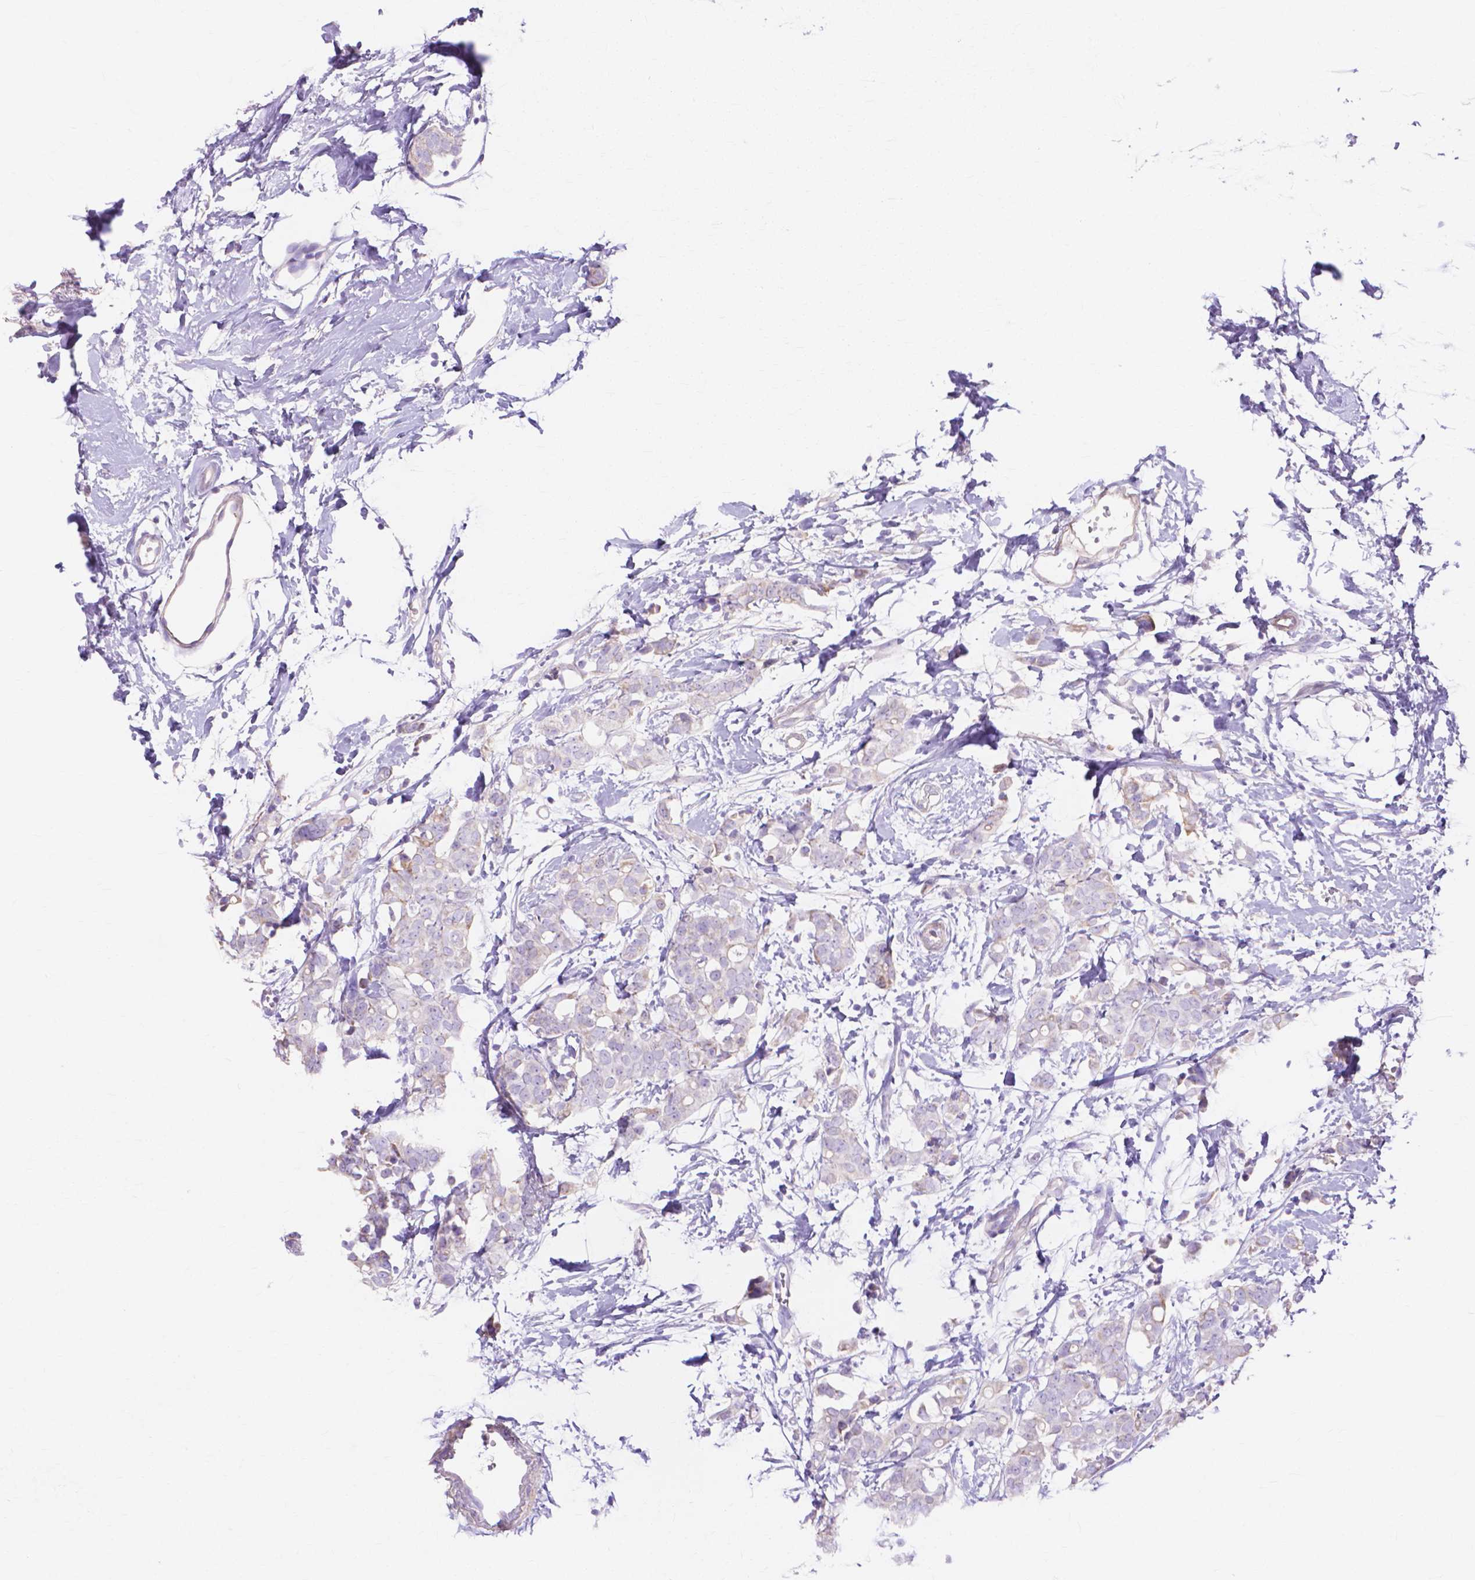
{"staining": {"intensity": "negative", "quantity": "none", "location": "none"}, "tissue": "breast cancer", "cell_type": "Tumor cells", "image_type": "cancer", "snomed": [{"axis": "morphology", "description": "Duct carcinoma"}, {"axis": "topography", "description": "Breast"}], "caption": "Tumor cells are negative for protein expression in human breast cancer (invasive ductal carcinoma).", "gene": "MBLAC1", "patient": {"sex": "female", "age": 40}}